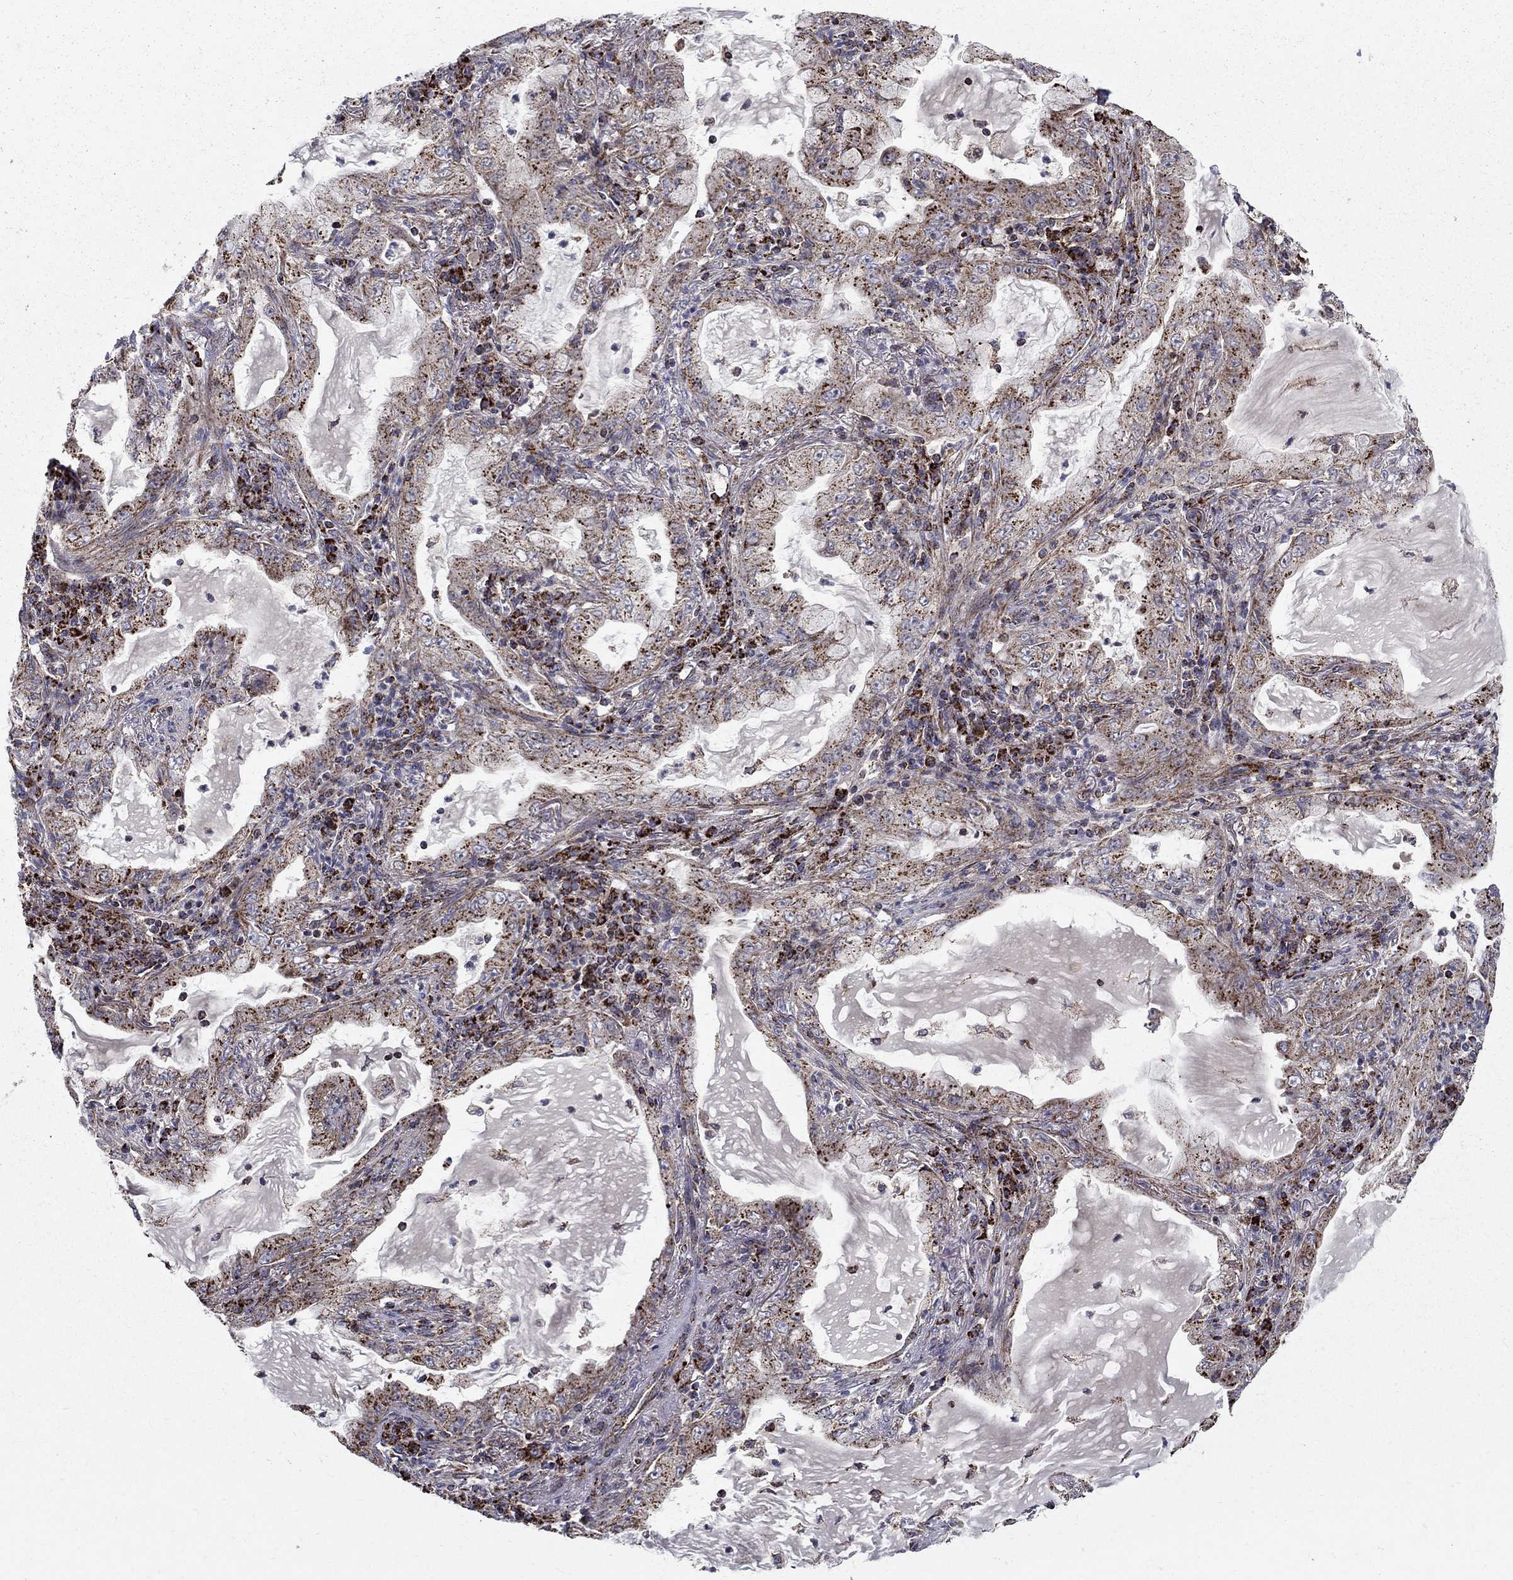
{"staining": {"intensity": "strong", "quantity": "<25%", "location": "cytoplasmic/membranous"}, "tissue": "lung cancer", "cell_type": "Tumor cells", "image_type": "cancer", "snomed": [{"axis": "morphology", "description": "Adenocarcinoma, NOS"}, {"axis": "topography", "description": "Lung"}], "caption": "An image showing strong cytoplasmic/membranous positivity in about <25% of tumor cells in adenocarcinoma (lung), as visualized by brown immunohistochemical staining.", "gene": "NDUFS8", "patient": {"sex": "female", "age": 73}}